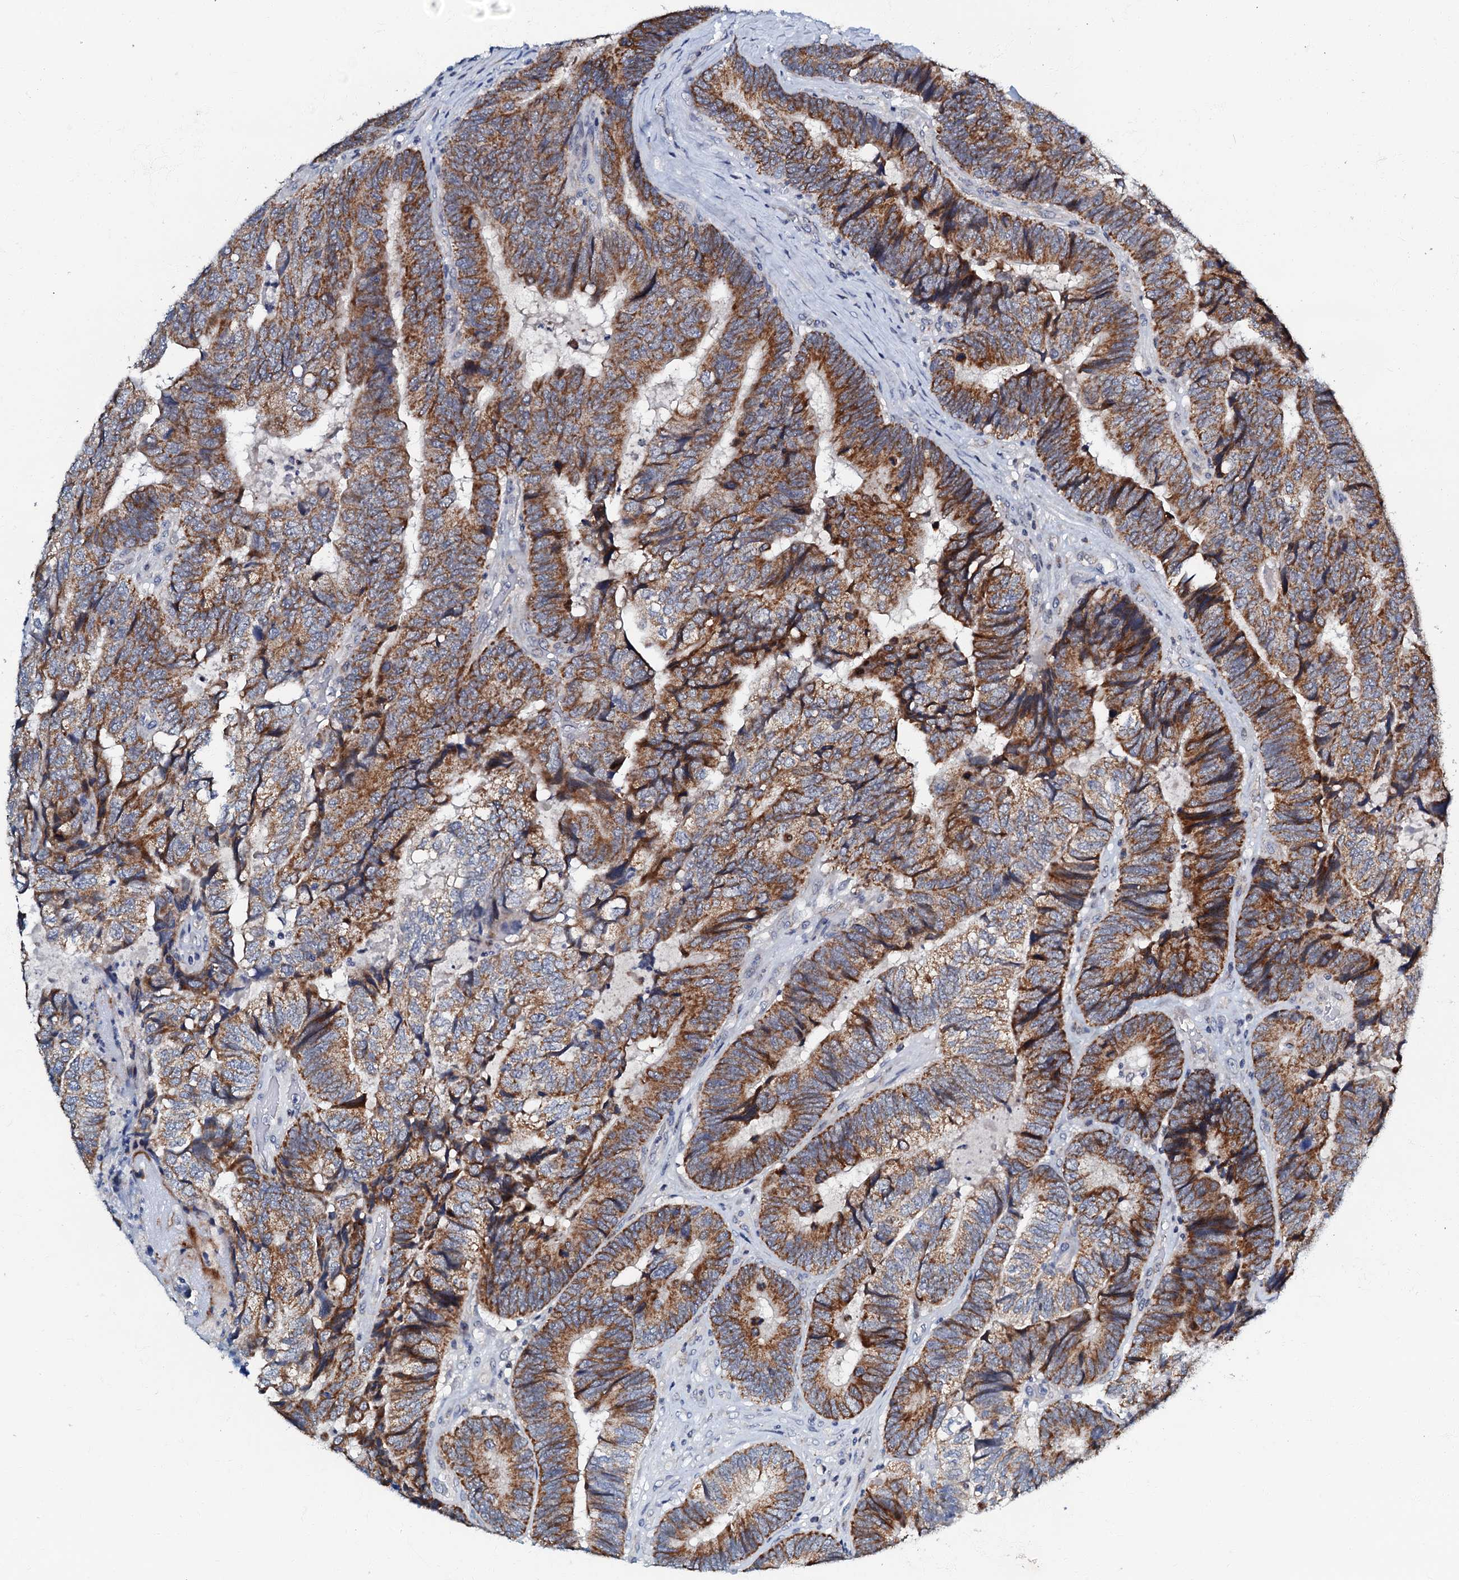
{"staining": {"intensity": "moderate", "quantity": ">75%", "location": "cytoplasmic/membranous"}, "tissue": "colorectal cancer", "cell_type": "Tumor cells", "image_type": "cancer", "snomed": [{"axis": "morphology", "description": "Adenocarcinoma, NOS"}, {"axis": "topography", "description": "Colon"}], "caption": "DAB immunohistochemical staining of colorectal adenocarcinoma demonstrates moderate cytoplasmic/membranous protein staining in approximately >75% of tumor cells.", "gene": "MRPL51", "patient": {"sex": "female", "age": 67}}